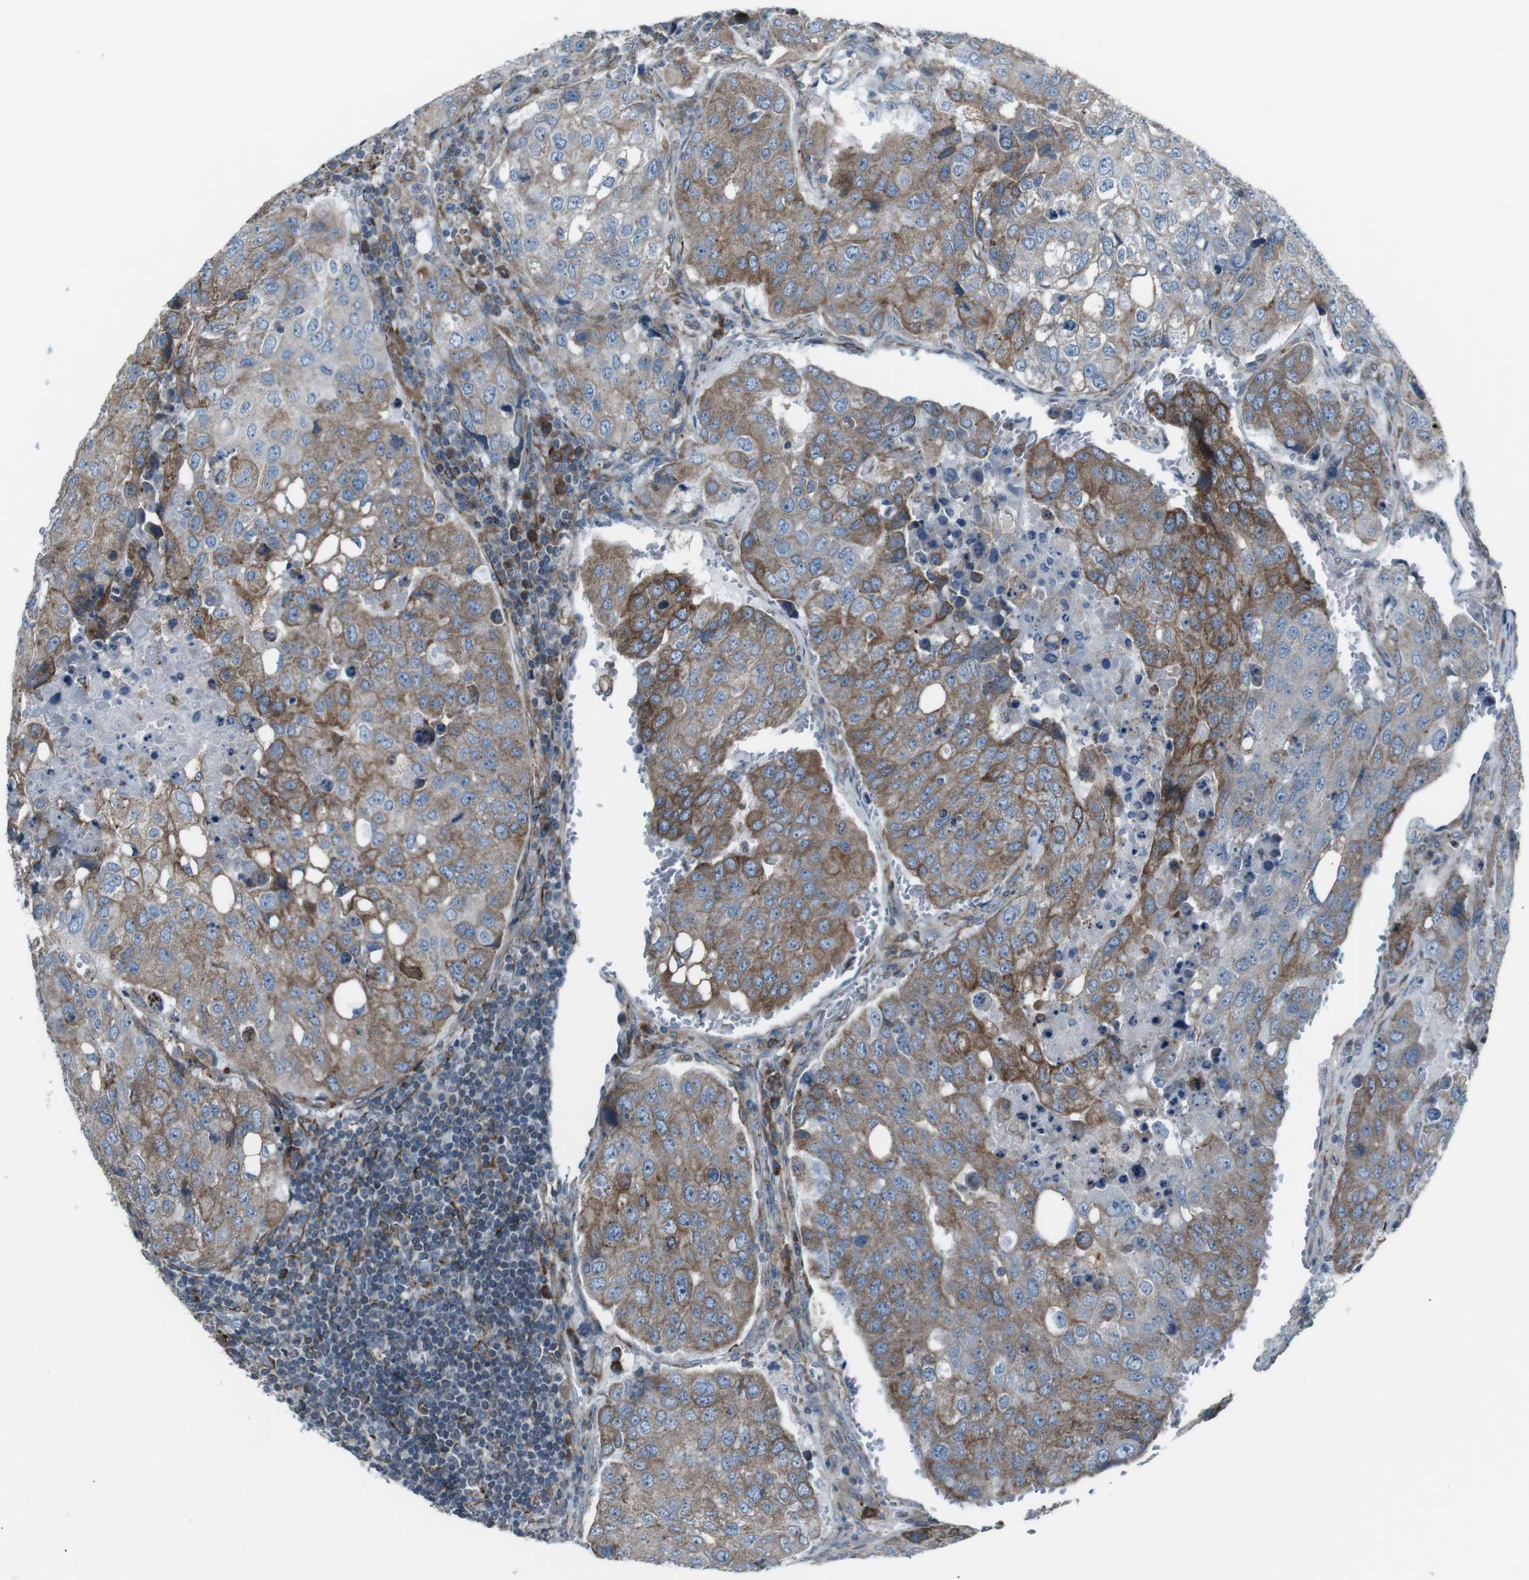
{"staining": {"intensity": "moderate", "quantity": "25%-75%", "location": "cytoplasmic/membranous"}, "tissue": "urothelial cancer", "cell_type": "Tumor cells", "image_type": "cancer", "snomed": [{"axis": "morphology", "description": "Urothelial carcinoma, High grade"}, {"axis": "topography", "description": "Lymph node"}, {"axis": "topography", "description": "Urinary bladder"}], "caption": "Protein staining by immunohistochemistry displays moderate cytoplasmic/membranous positivity in about 25%-75% of tumor cells in urothelial cancer.", "gene": "LNPK", "patient": {"sex": "male", "age": 51}}